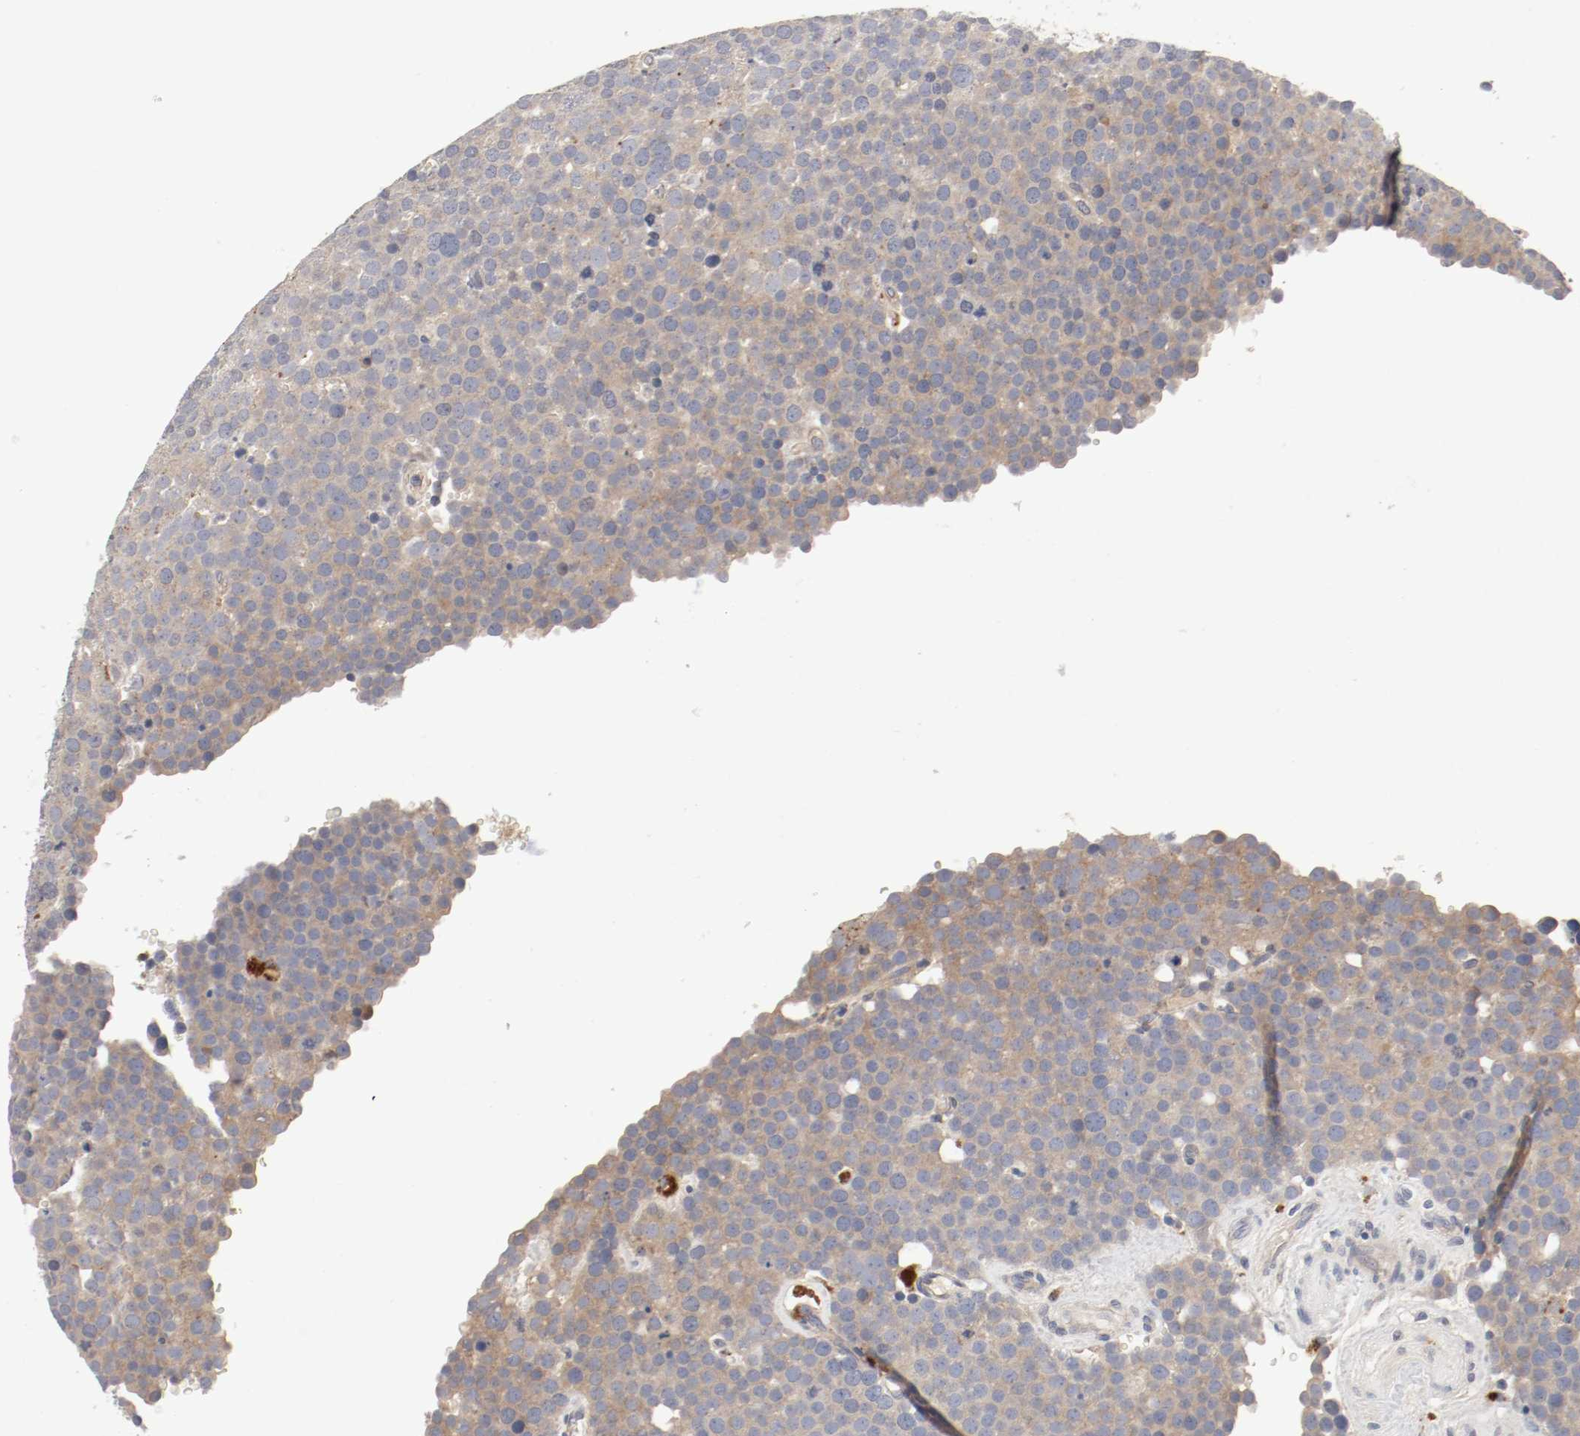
{"staining": {"intensity": "weak", "quantity": ">75%", "location": "cytoplasmic/membranous"}, "tissue": "testis cancer", "cell_type": "Tumor cells", "image_type": "cancer", "snomed": [{"axis": "morphology", "description": "Seminoma, NOS"}, {"axis": "topography", "description": "Testis"}], "caption": "The micrograph shows immunohistochemical staining of seminoma (testis). There is weak cytoplasmic/membranous staining is present in about >75% of tumor cells.", "gene": "REN", "patient": {"sex": "male", "age": 71}}